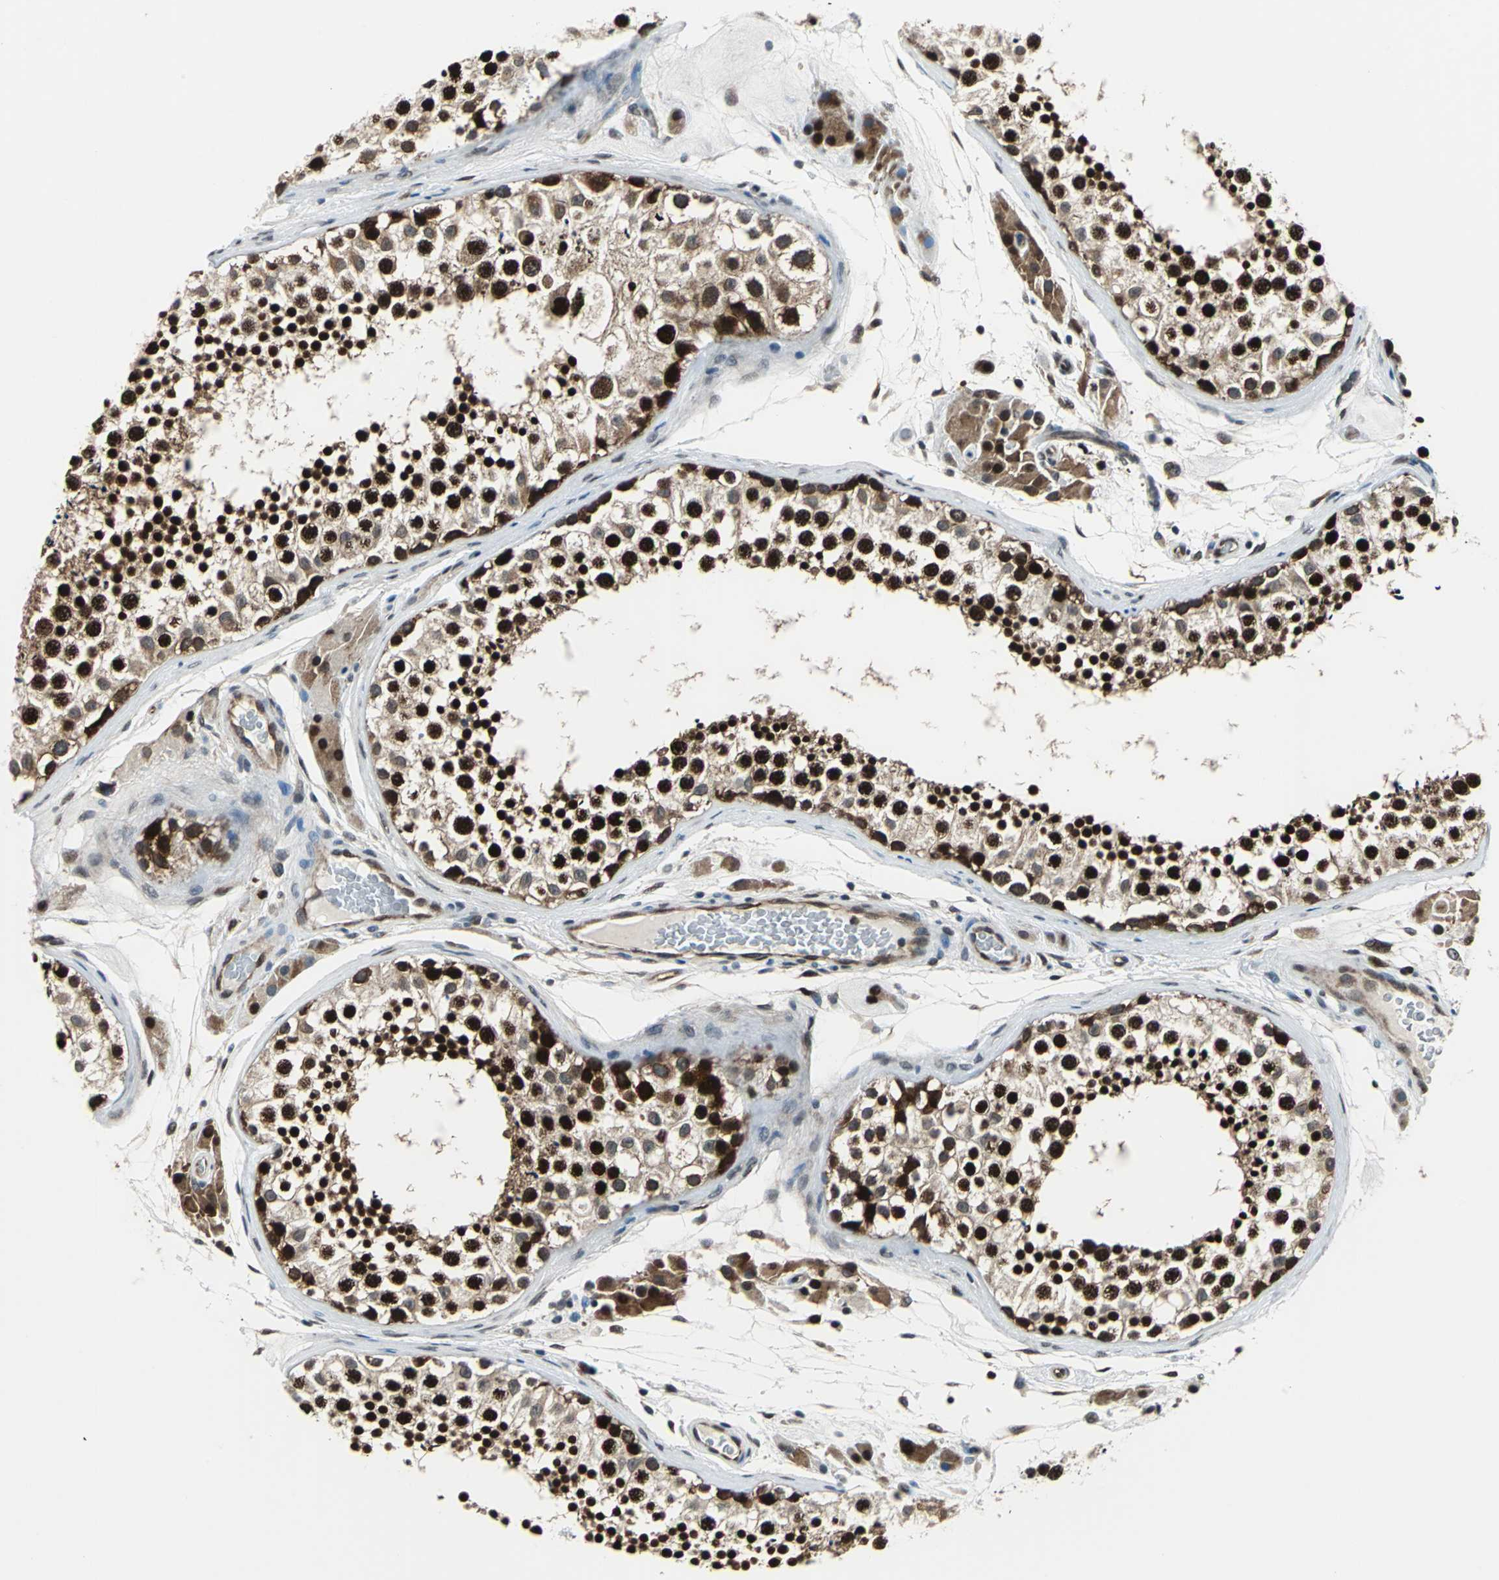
{"staining": {"intensity": "strong", "quantity": ">75%", "location": "cytoplasmic/membranous,nuclear"}, "tissue": "testis", "cell_type": "Cells in seminiferous ducts", "image_type": "normal", "snomed": [{"axis": "morphology", "description": "Normal tissue, NOS"}, {"axis": "topography", "description": "Testis"}], "caption": "IHC micrograph of benign testis stained for a protein (brown), which reveals high levels of strong cytoplasmic/membranous,nuclear positivity in approximately >75% of cells in seminiferous ducts.", "gene": "POLR3K", "patient": {"sex": "male", "age": 46}}